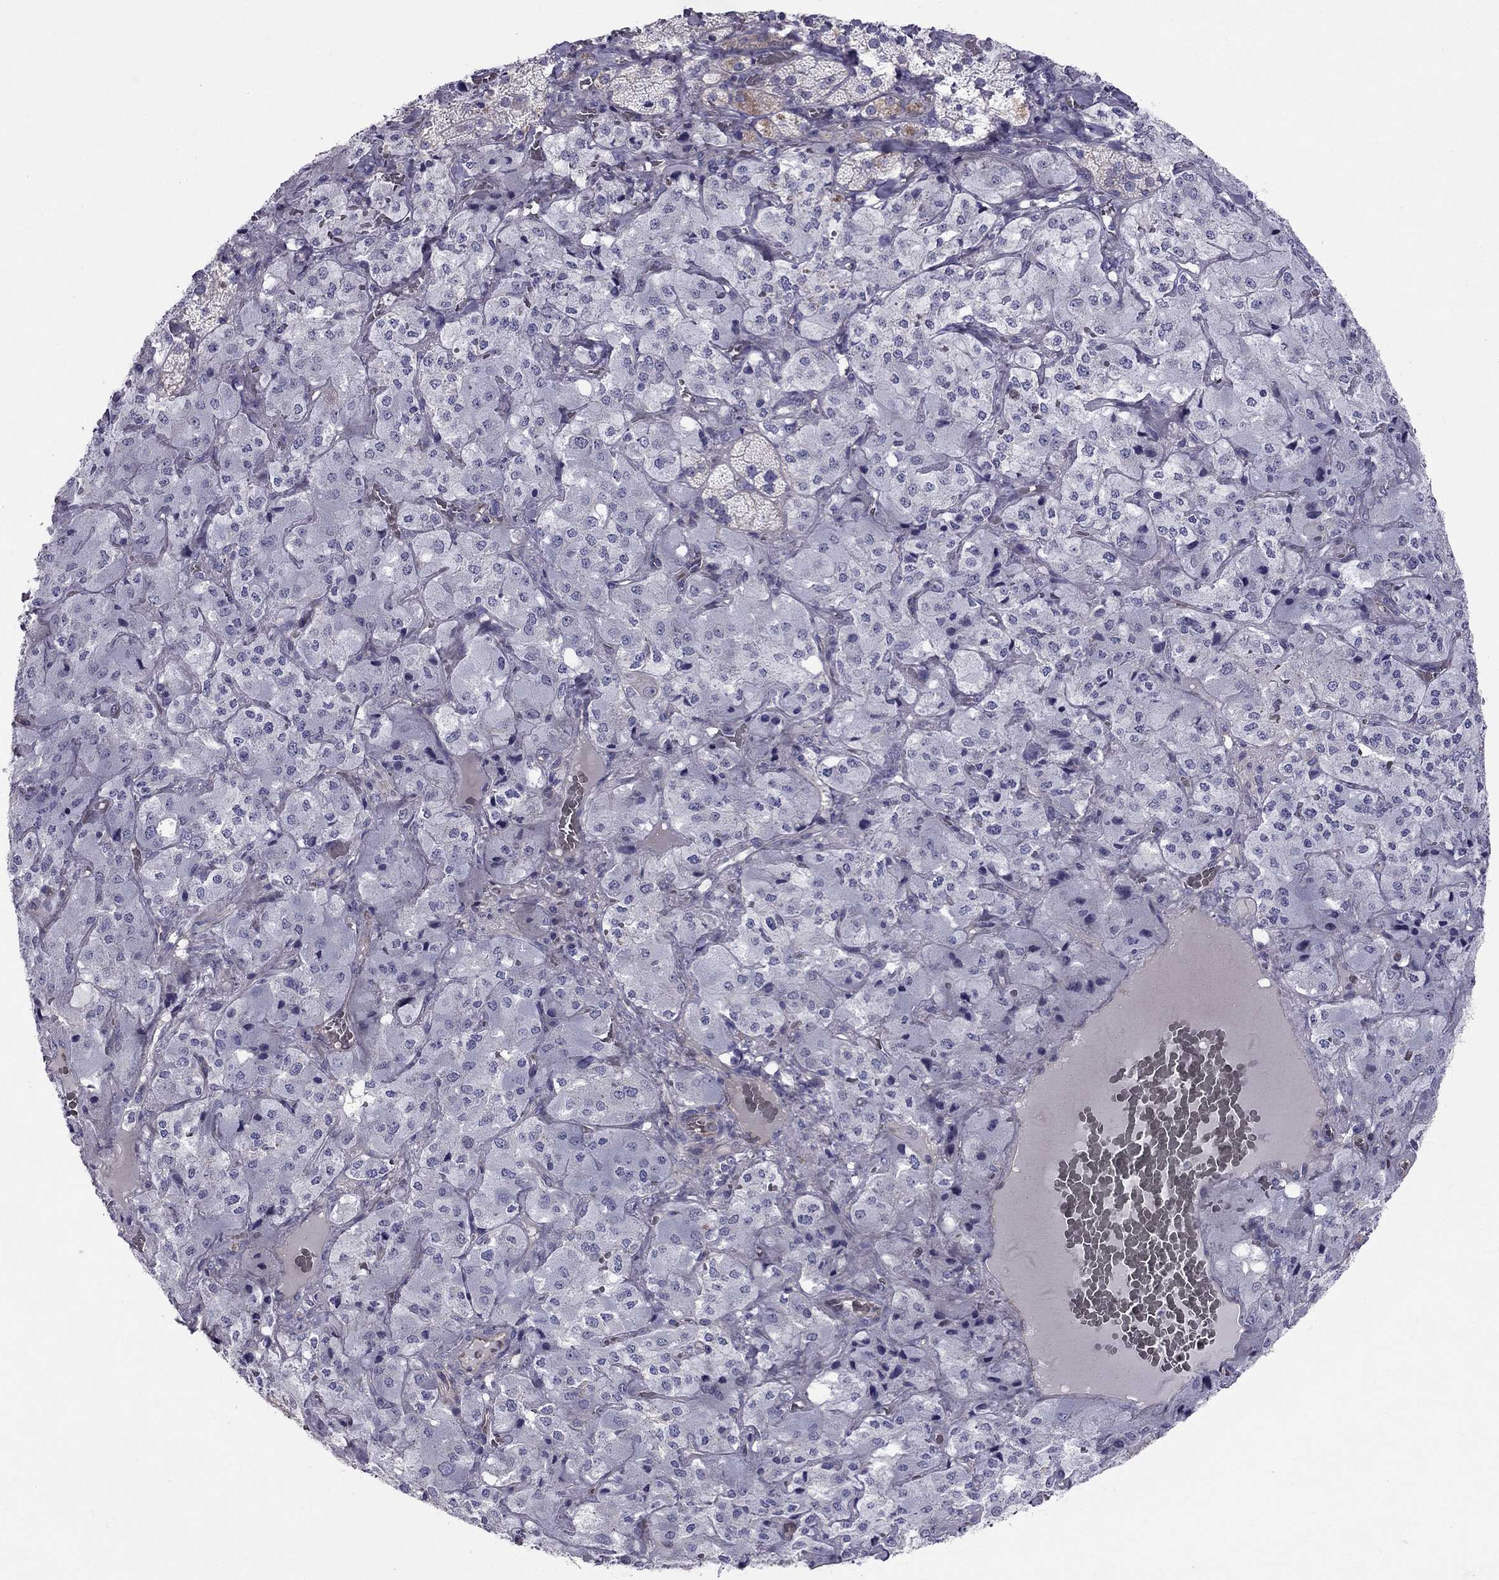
{"staining": {"intensity": "negative", "quantity": "none", "location": "none"}, "tissue": "adrenal gland", "cell_type": "Glandular cells", "image_type": "normal", "snomed": [{"axis": "morphology", "description": "Normal tissue, NOS"}, {"axis": "topography", "description": "Adrenal gland"}], "caption": "Micrograph shows no protein staining in glandular cells of unremarkable adrenal gland.", "gene": "ENOX1", "patient": {"sex": "male", "age": 57}}